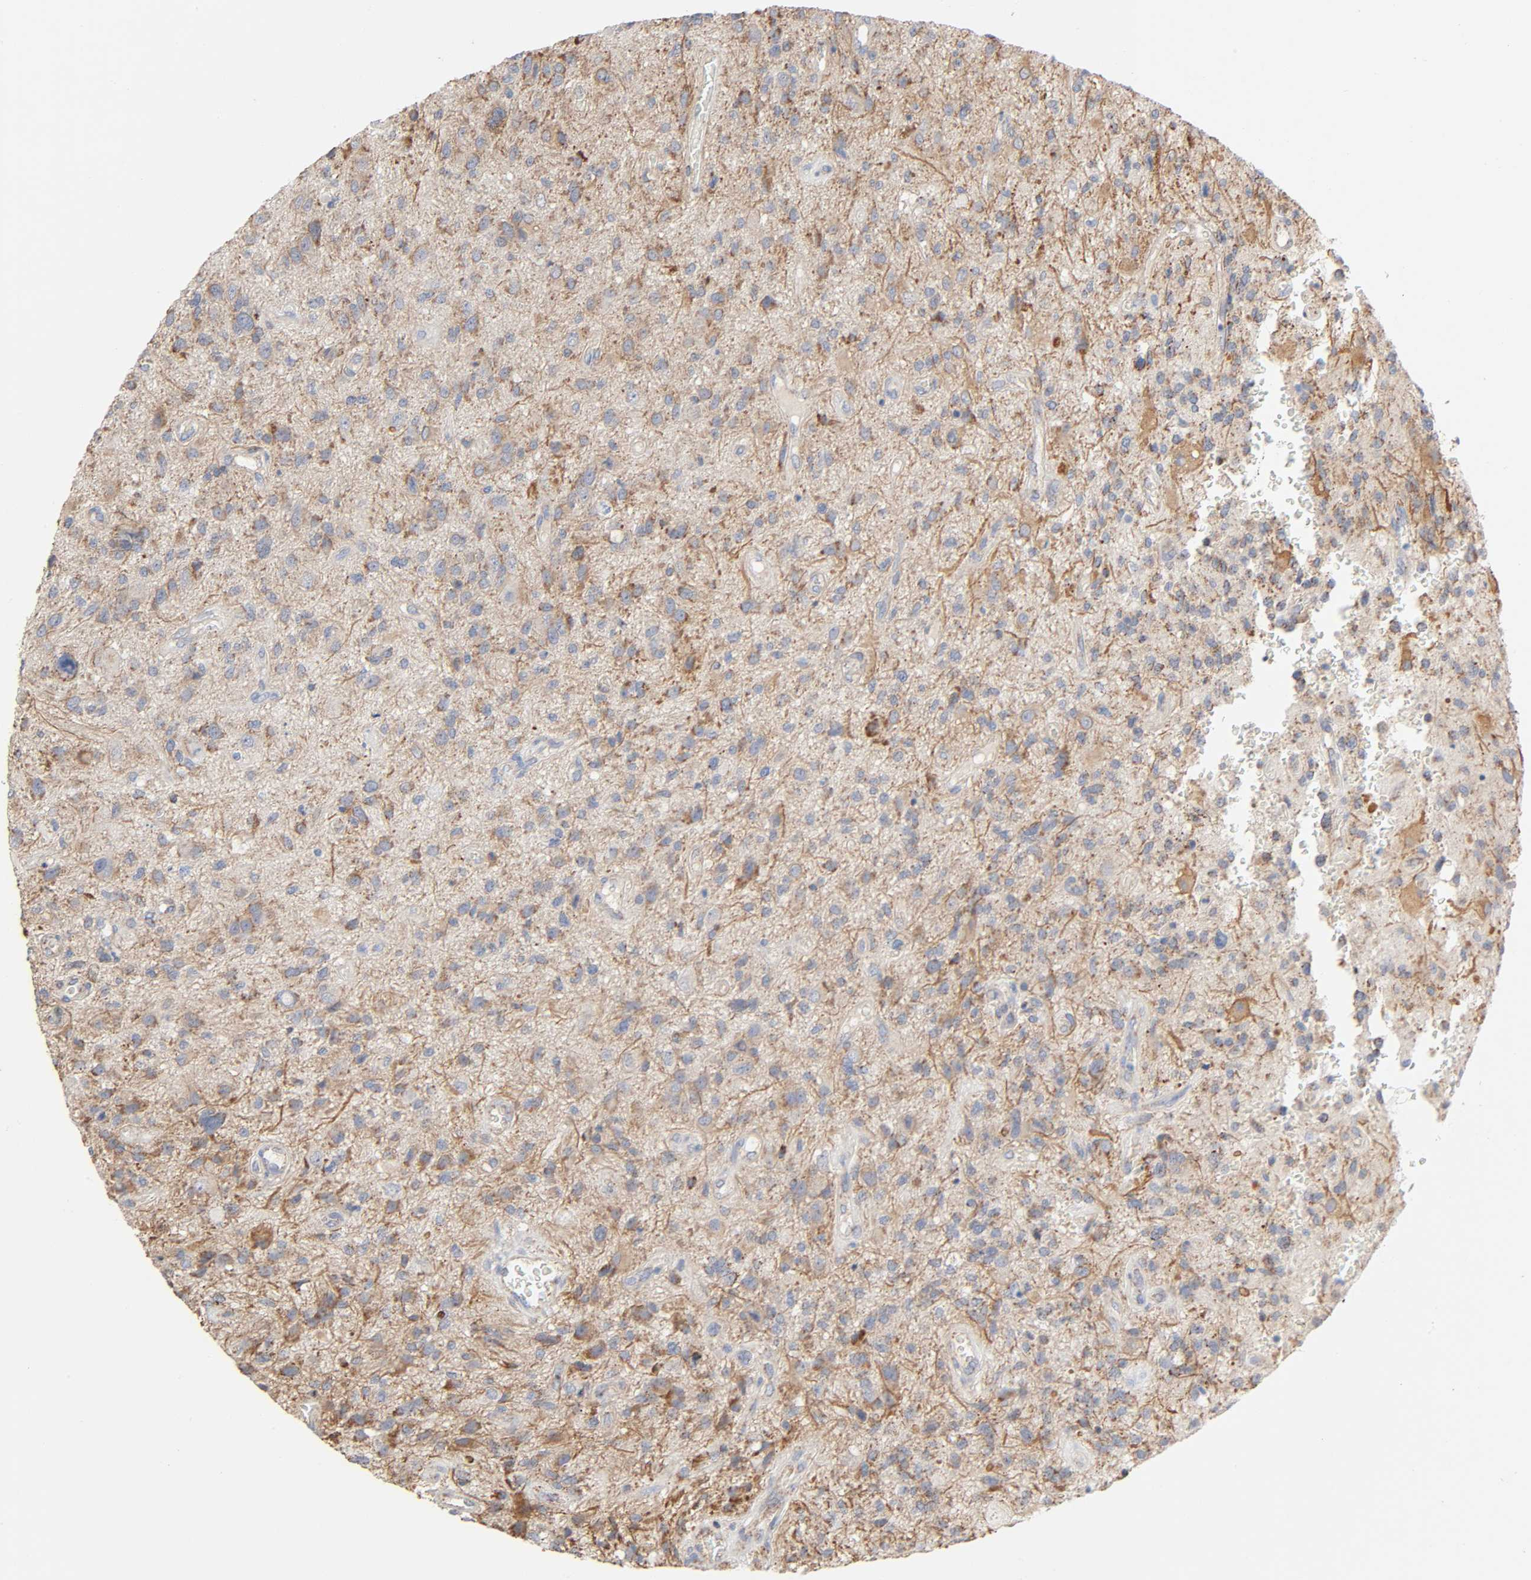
{"staining": {"intensity": "weak", "quantity": ">75%", "location": "cytoplasmic/membranous"}, "tissue": "glioma", "cell_type": "Tumor cells", "image_type": "cancer", "snomed": [{"axis": "morphology", "description": "Normal tissue, NOS"}, {"axis": "morphology", "description": "Glioma, malignant, High grade"}, {"axis": "topography", "description": "Cerebral cortex"}], "caption": "Human malignant high-grade glioma stained for a protein (brown) shows weak cytoplasmic/membranous positive expression in approximately >75% of tumor cells.", "gene": "SYT16", "patient": {"sex": "male", "age": 75}}